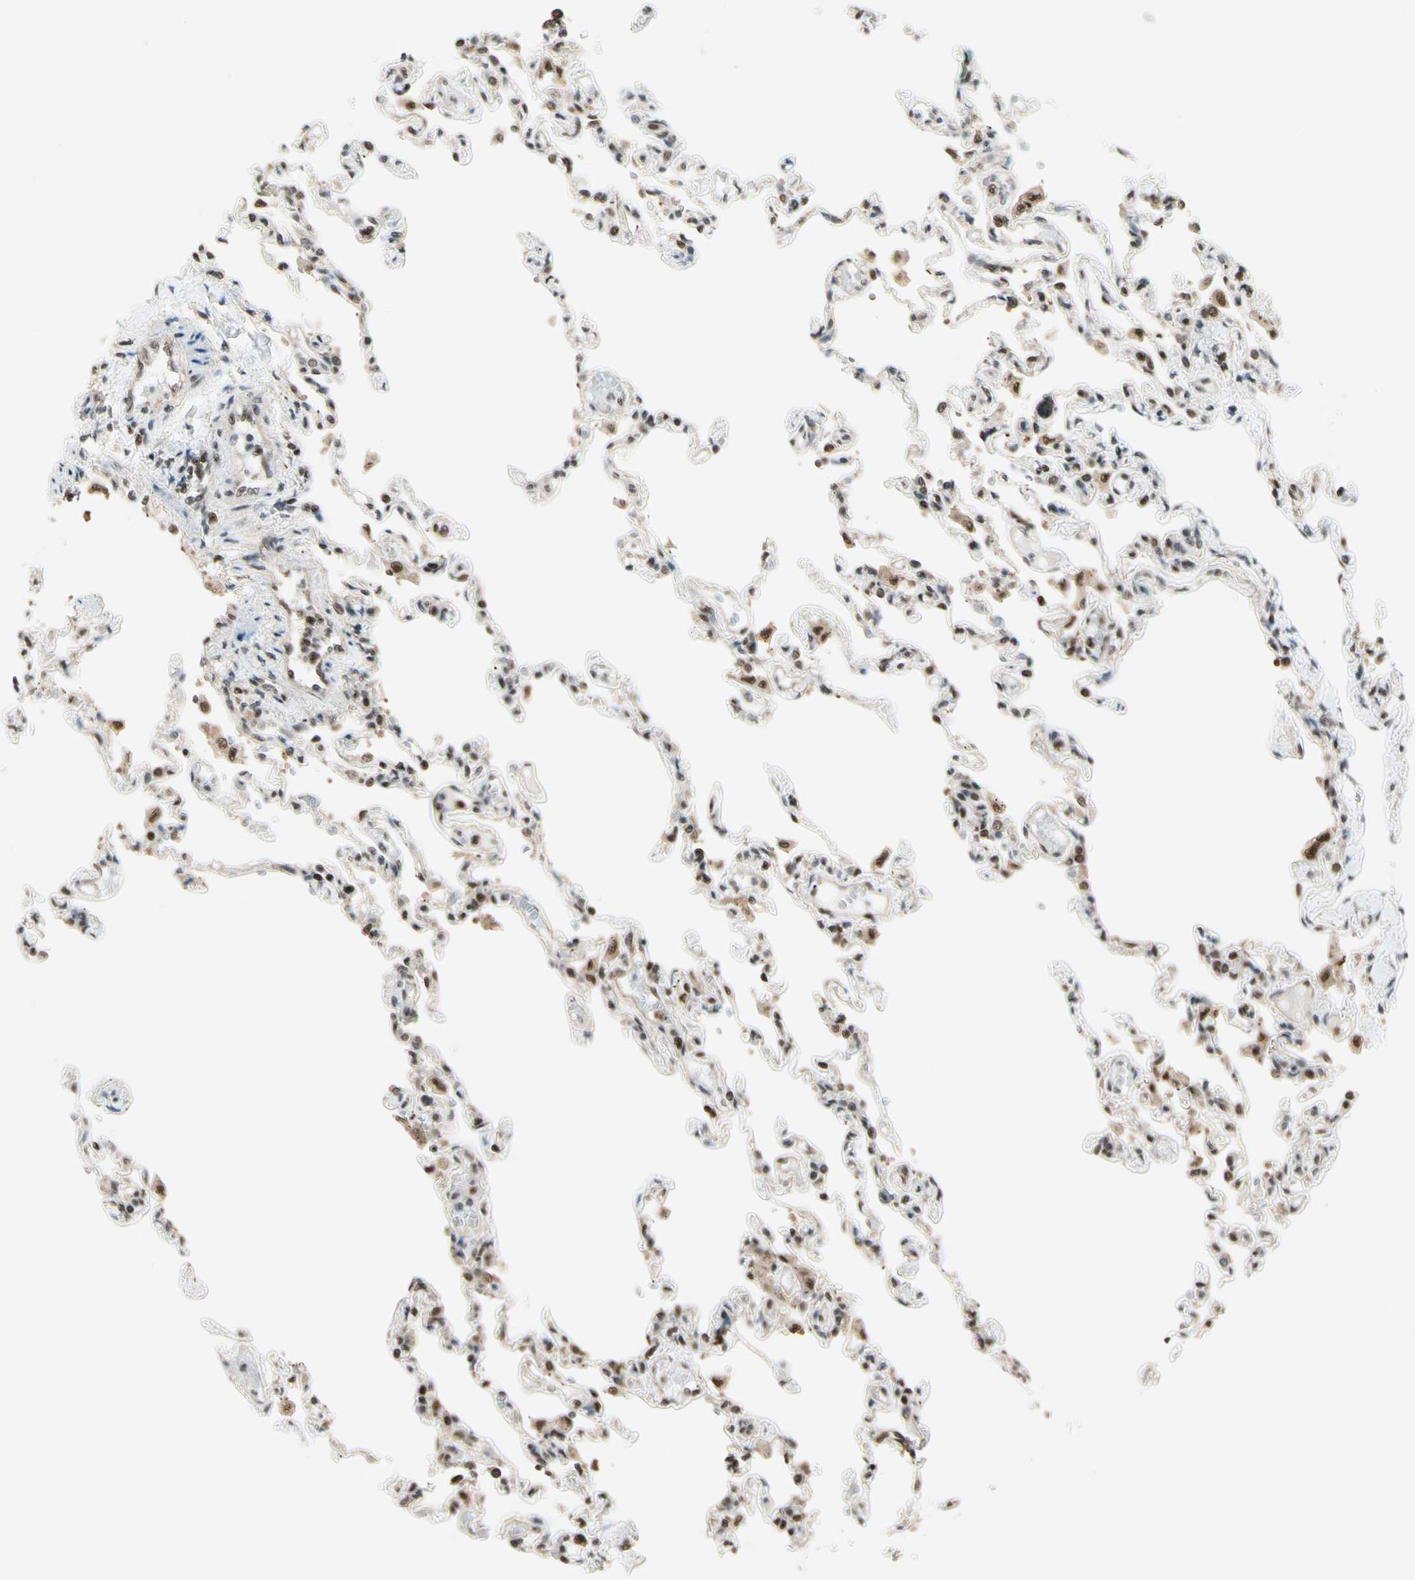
{"staining": {"intensity": "strong", "quantity": ">75%", "location": "cytoplasmic/membranous,nuclear"}, "tissue": "lung", "cell_type": "Alveolar cells", "image_type": "normal", "snomed": [{"axis": "morphology", "description": "Normal tissue, NOS"}, {"axis": "topography", "description": "Lung"}], "caption": "Immunohistochemical staining of unremarkable human lung displays strong cytoplasmic/membranous,nuclear protein positivity in about >75% of alveolar cells. The staining was performed using DAB (3,3'-diaminobenzidine), with brown indicating positive protein expression. Nuclei are stained blue with hematoxylin.", "gene": "HSF1", "patient": {"sex": "male", "age": 21}}